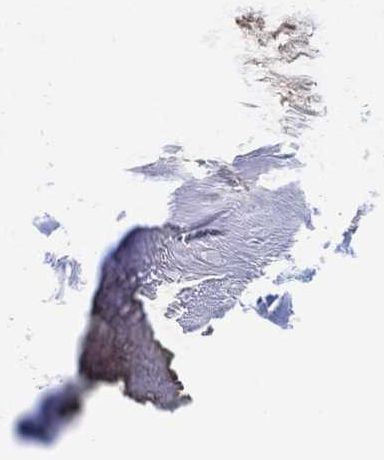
{"staining": {"intensity": "weak", "quantity": "25%-75%", "location": "cytoplasmic/membranous"}, "tissue": "adipose tissue", "cell_type": "Adipocytes", "image_type": "normal", "snomed": [{"axis": "morphology", "description": "Normal tissue, NOS"}, {"axis": "morphology", "description": "Squamous cell carcinoma, NOS"}, {"axis": "topography", "description": "Cartilage tissue"}, {"axis": "topography", "description": "Lung"}], "caption": "High-power microscopy captured an immunohistochemistry (IHC) histopathology image of benign adipose tissue, revealing weak cytoplasmic/membranous staining in about 25%-75% of adipocytes.", "gene": "CCDC43", "patient": {"sex": "male", "age": 66}}